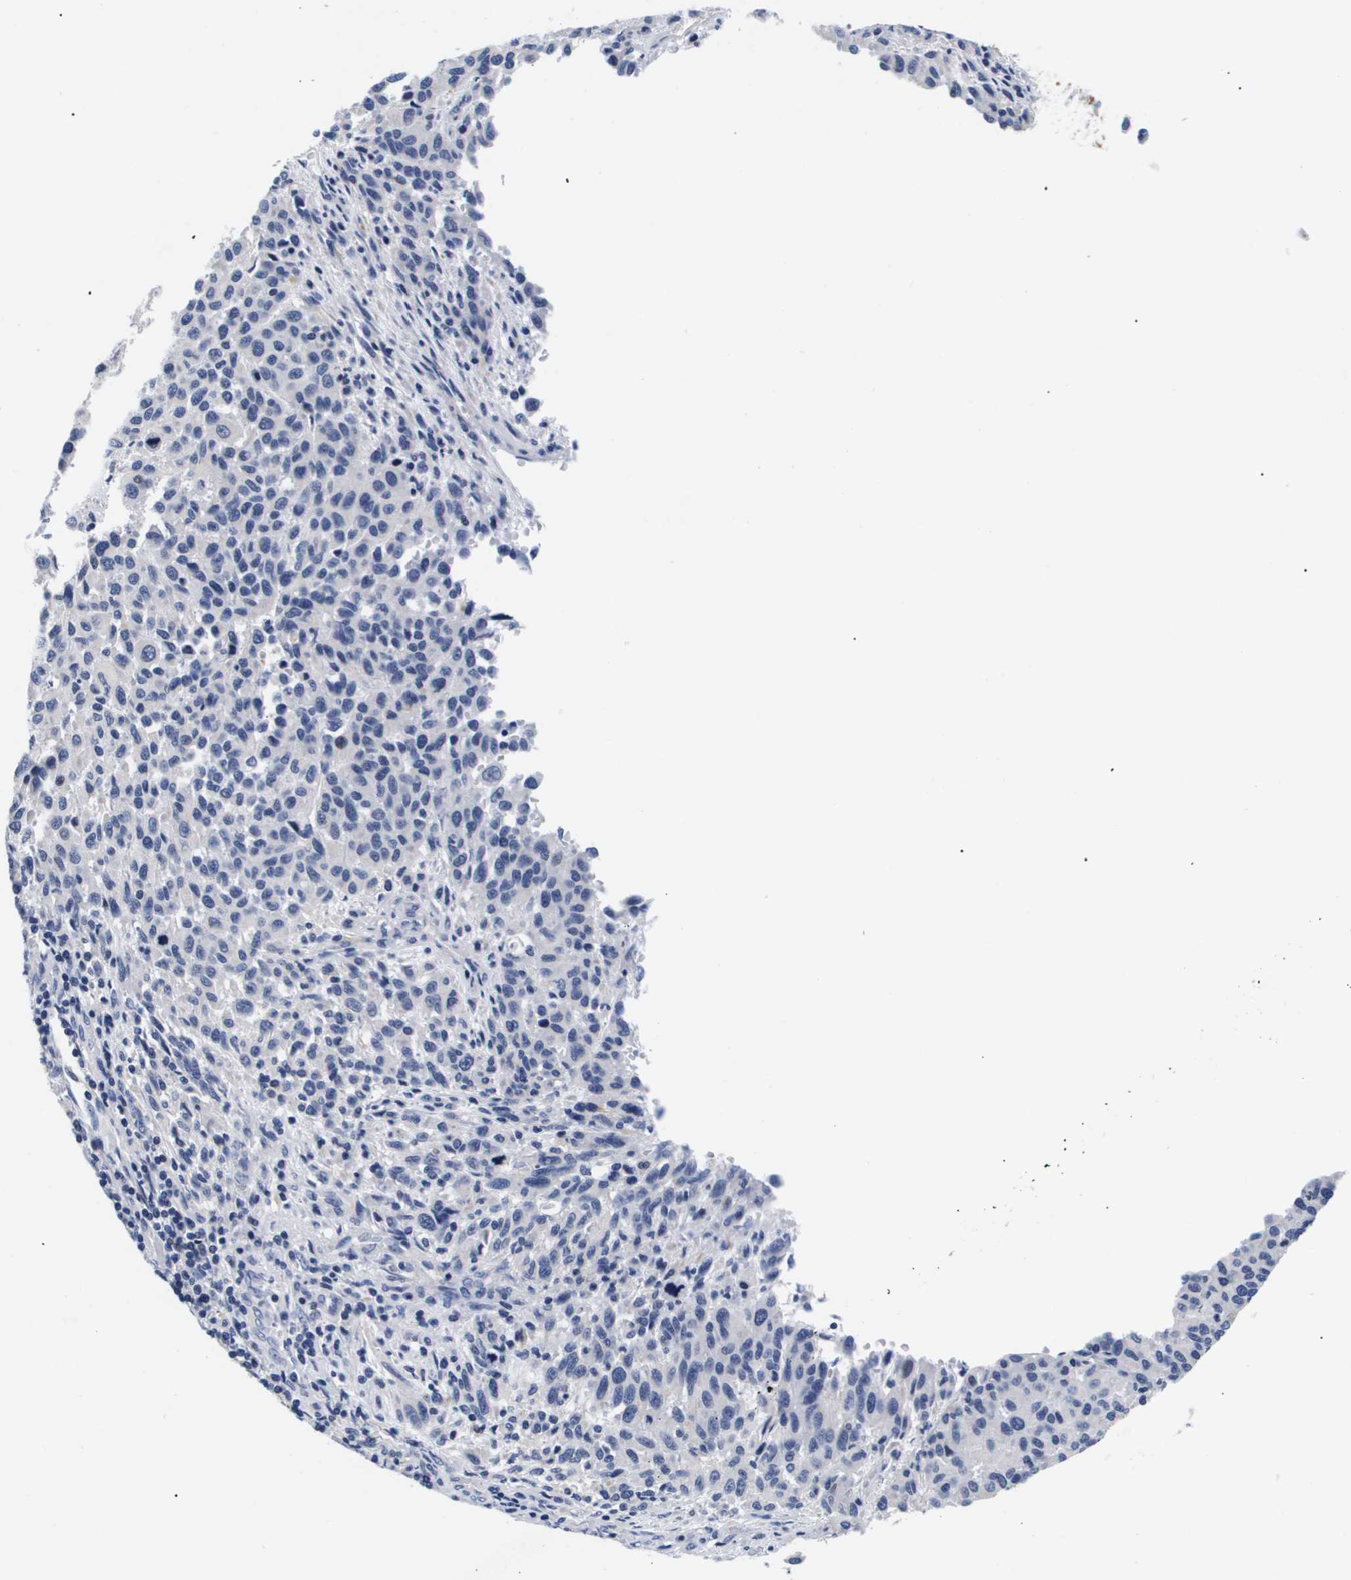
{"staining": {"intensity": "negative", "quantity": "none", "location": "none"}, "tissue": "melanoma", "cell_type": "Tumor cells", "image_type": "cancer", "snomed": [{"axis": "morphology", "description": "Malignant melanoma, Metastatic site"}, {"axis": "topography", "description": "Lymph node"}], "caption": "An IHC photomicrograph of melanoma is shown. There is no staining in tumor cells of melanoma.", "gene": "SHD", "patient": {"sex": "male", "age": 61}}